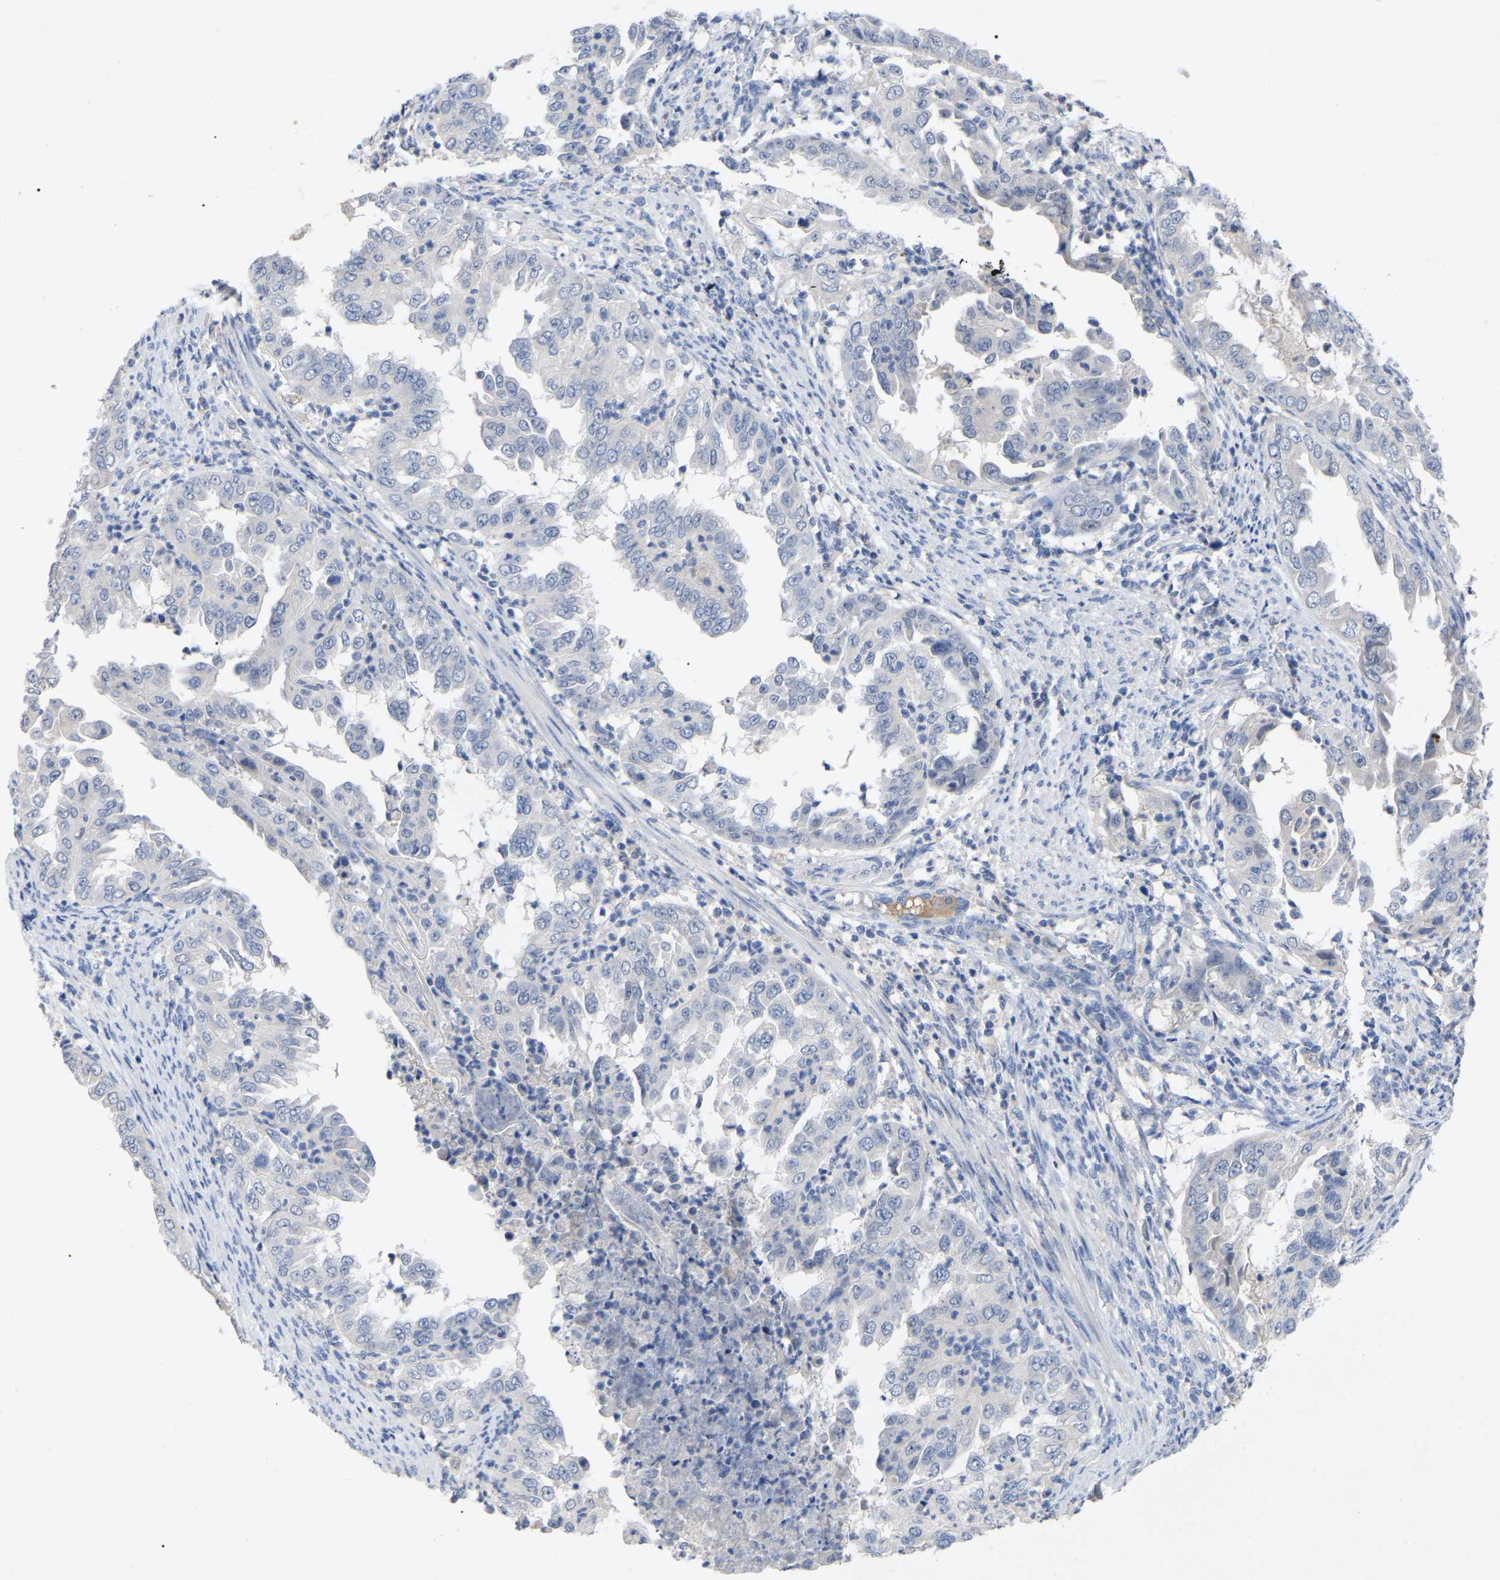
{"staining": {"intensity": "negative", "quantity": "none", "location": "none"}, "tissue": "endometrial cancer", "cell_type": "Tumor cells", "image_type": "cancer", "snomed": [{"axis": "morphology", "description": "Adenocarcinoma, NOS"}, {"axis": "topography", "description": "Endometrium"}], "caption": "Adenocarcinoma (endometrial) was stained to show a protein in brown. There is no significant positivity in tumor cells. (DAB (3,3'-diaminobenzidine) immunohistochemistry, high magnification).", "gene": "SMPD2", "patient": {"sex": "female", "age": 85}}